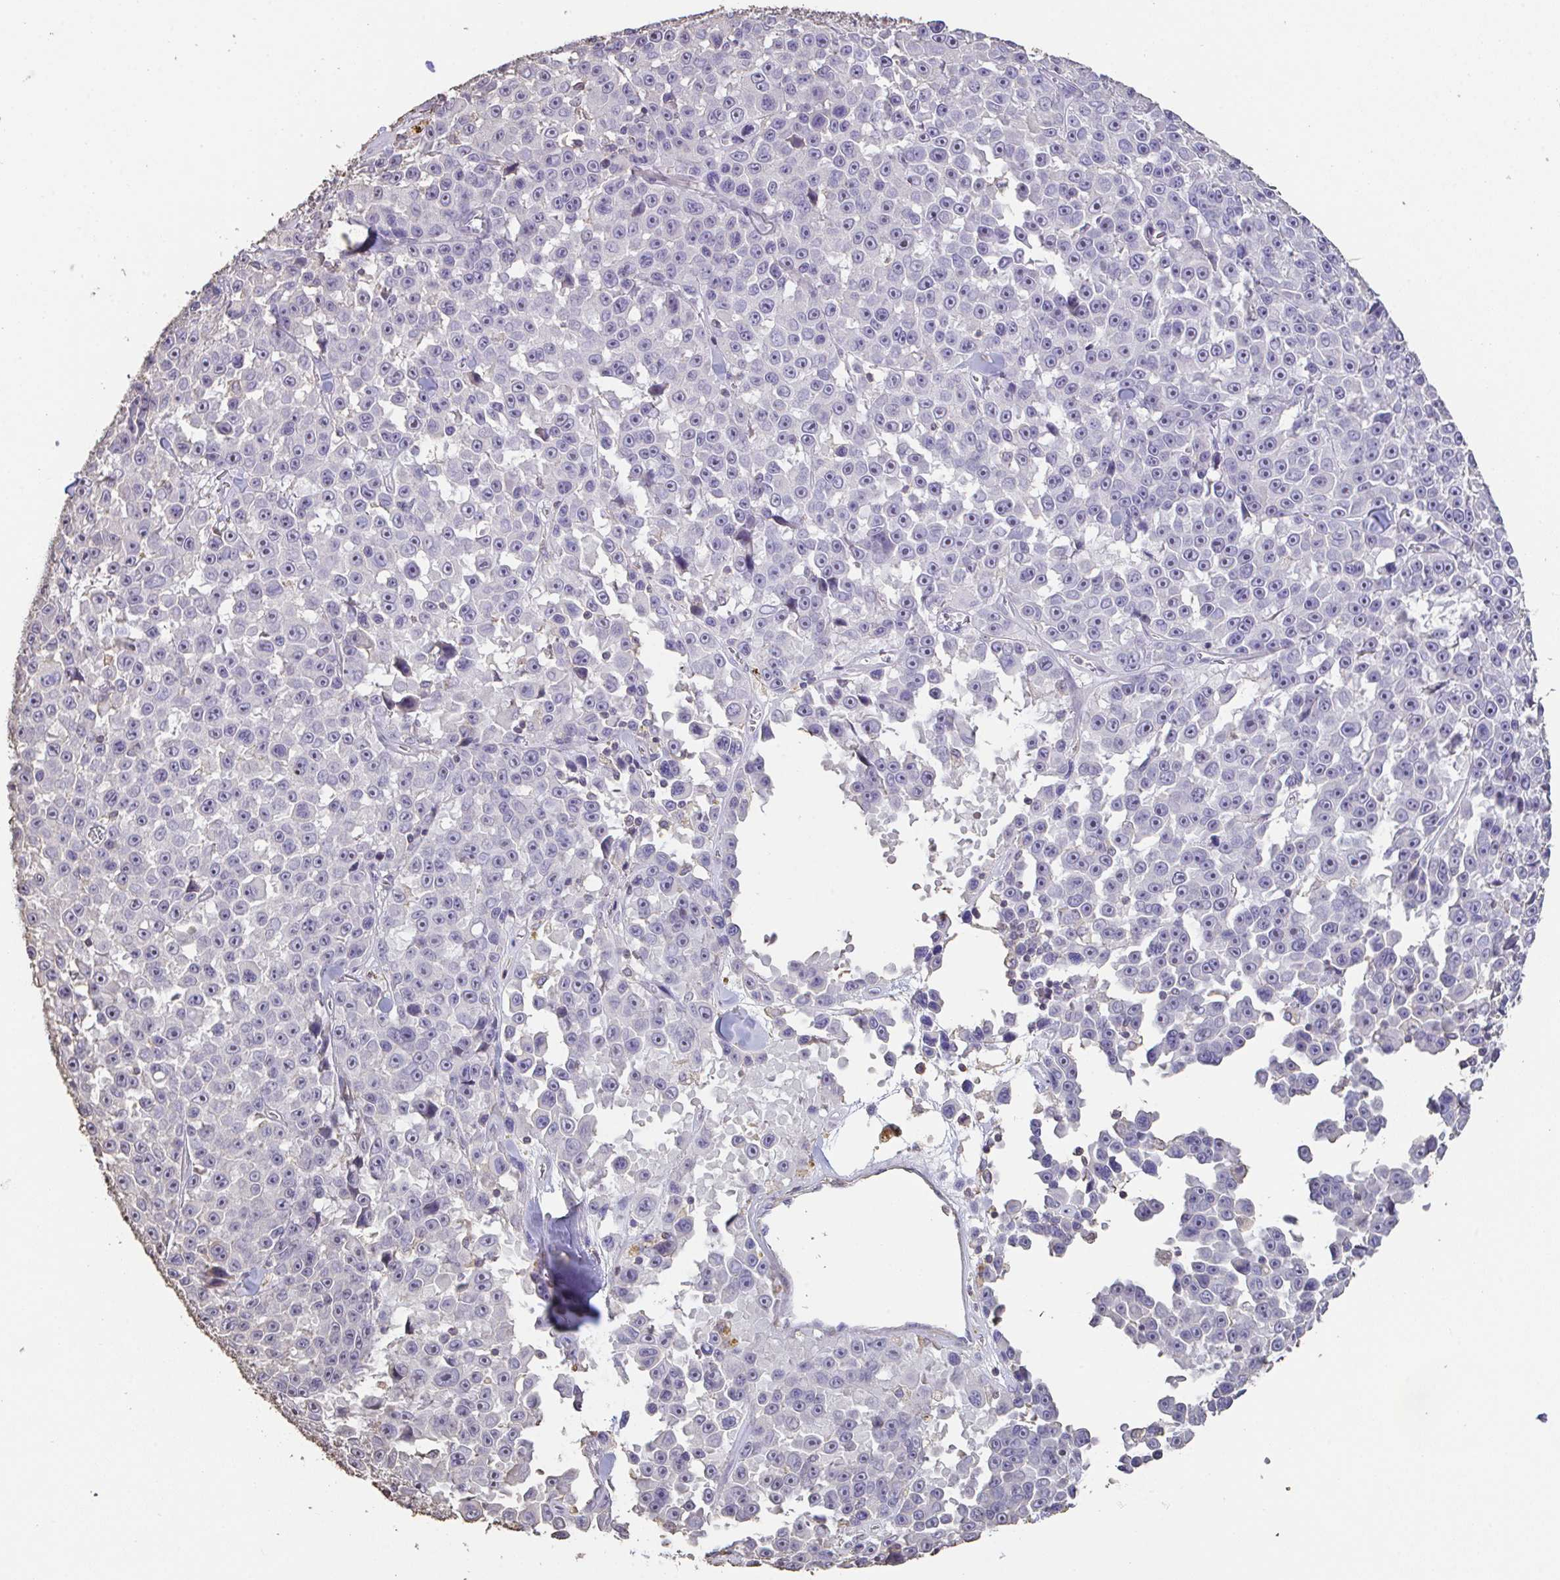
{"staining": {"intensity": "negative", "quantity": "none", "location": "none"}, "tissue": "melanoma", "cell_type": "Tumor cells", "image_type": "cancer", "snomed": [{"axis": "morphology", "description": "Malignant melanoma, NOS"}, {"axis": "topography", "description": "Skin"}], "caption": "Melanoma was stained to show a protein in brown. There is no significant positivity in tumor cells. (DAB (3,3'-diaminobenzidine) immunohistochemistry, high magnification).", "gene": "IL23R", "patient": {"sex": "female", "age": 66}}